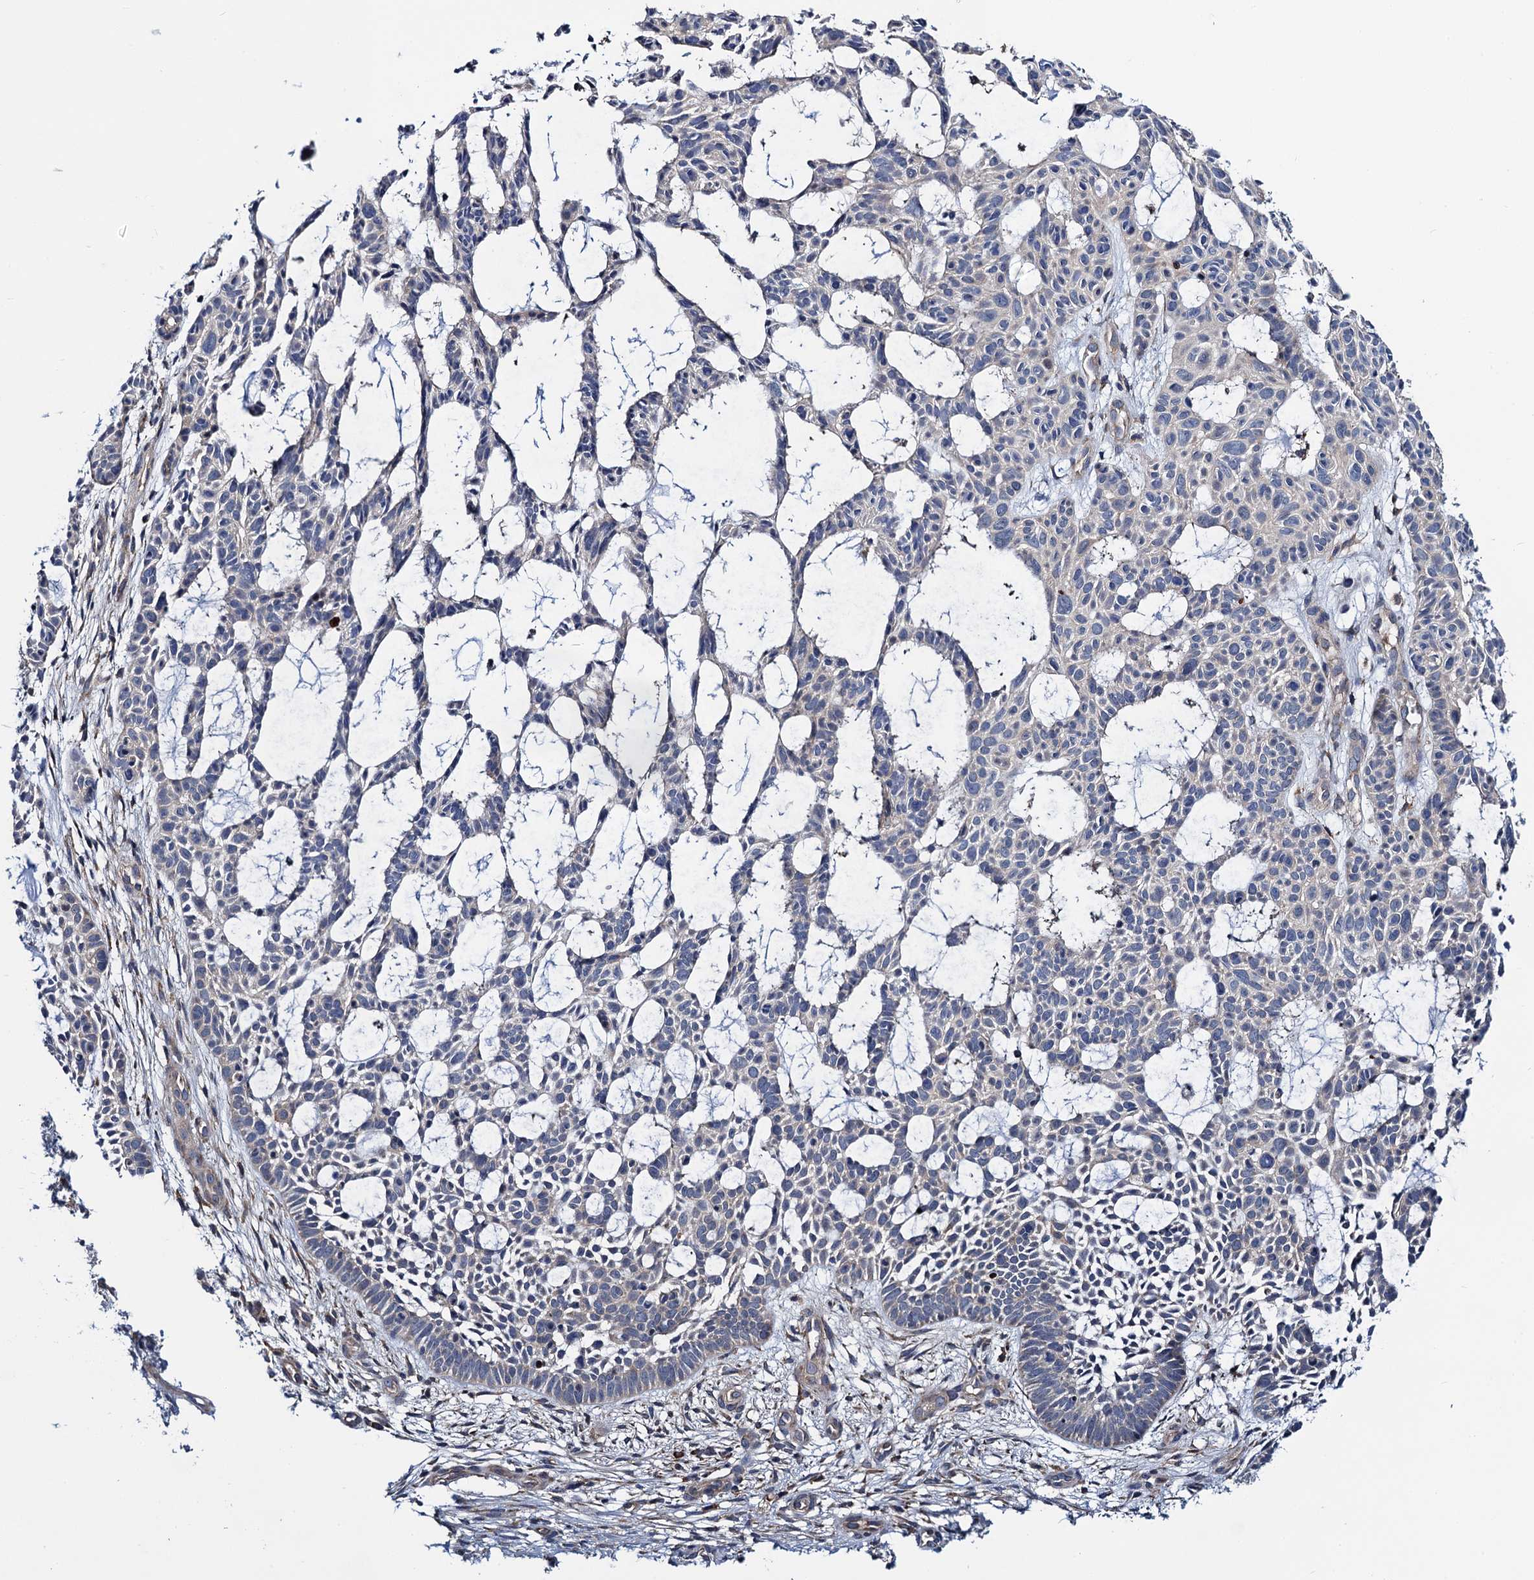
{"staining": {"intensity": "negative", "quantity": "none", "location": "none"}, "tissue": "skin cancer", "cell_type": "Tumor cells", "image_type": "cancer", "snomed": [{"axis": "morphology", "description": "Basal cell carcinoma"}, {"axis": "topography", "description": "Skin"}], "caption": "Photomicrograph shows no protein staining in tumor cells of skin basal cell carcinoma tissue.", "gene": "PGLS", "patient": {"sex": "male", "age": 89}}